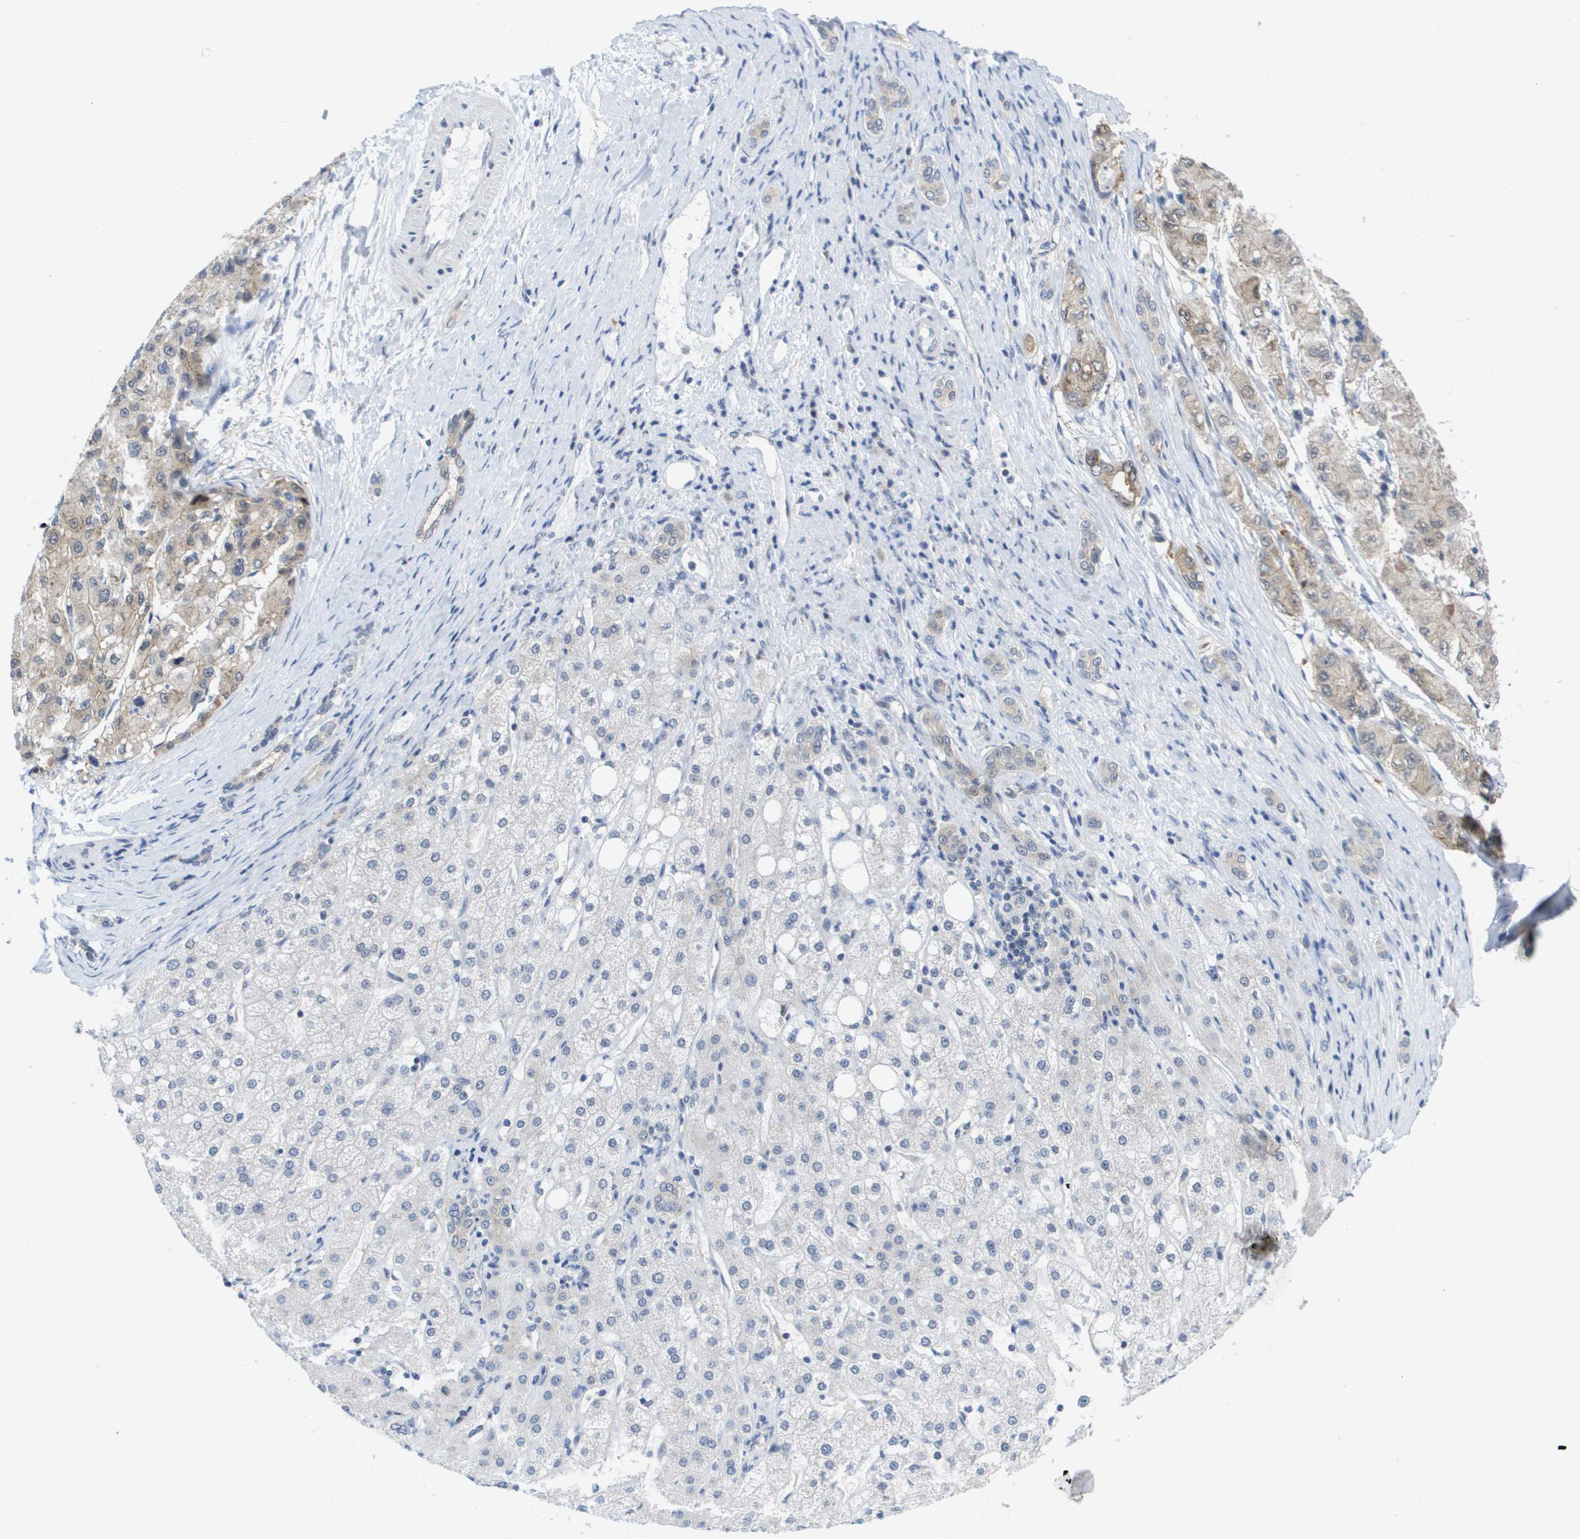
{"staining": {"intensity": "weak", "quantity": "25%-75%", "location": "cytoplasmic/membranous"}, "tissue": "liver cancer", "cell_type": "Tumor cells", "image_type": "cancer", "snomed": [{"axis": "morphology", "description": "Carcinoma, Hepatocellular, NOS"}, {"axis": "topography", "description": "Liver"}], "caption": "Immunohistochemical staining of human liver cancer (hepatocellular carcinoma) reveals low levels of weak cytoplasmic/membranous expression in about 25%-75% of tumor cells.", "gene": "FKBP4", "patient": {"sex": "male", "age": 80}}